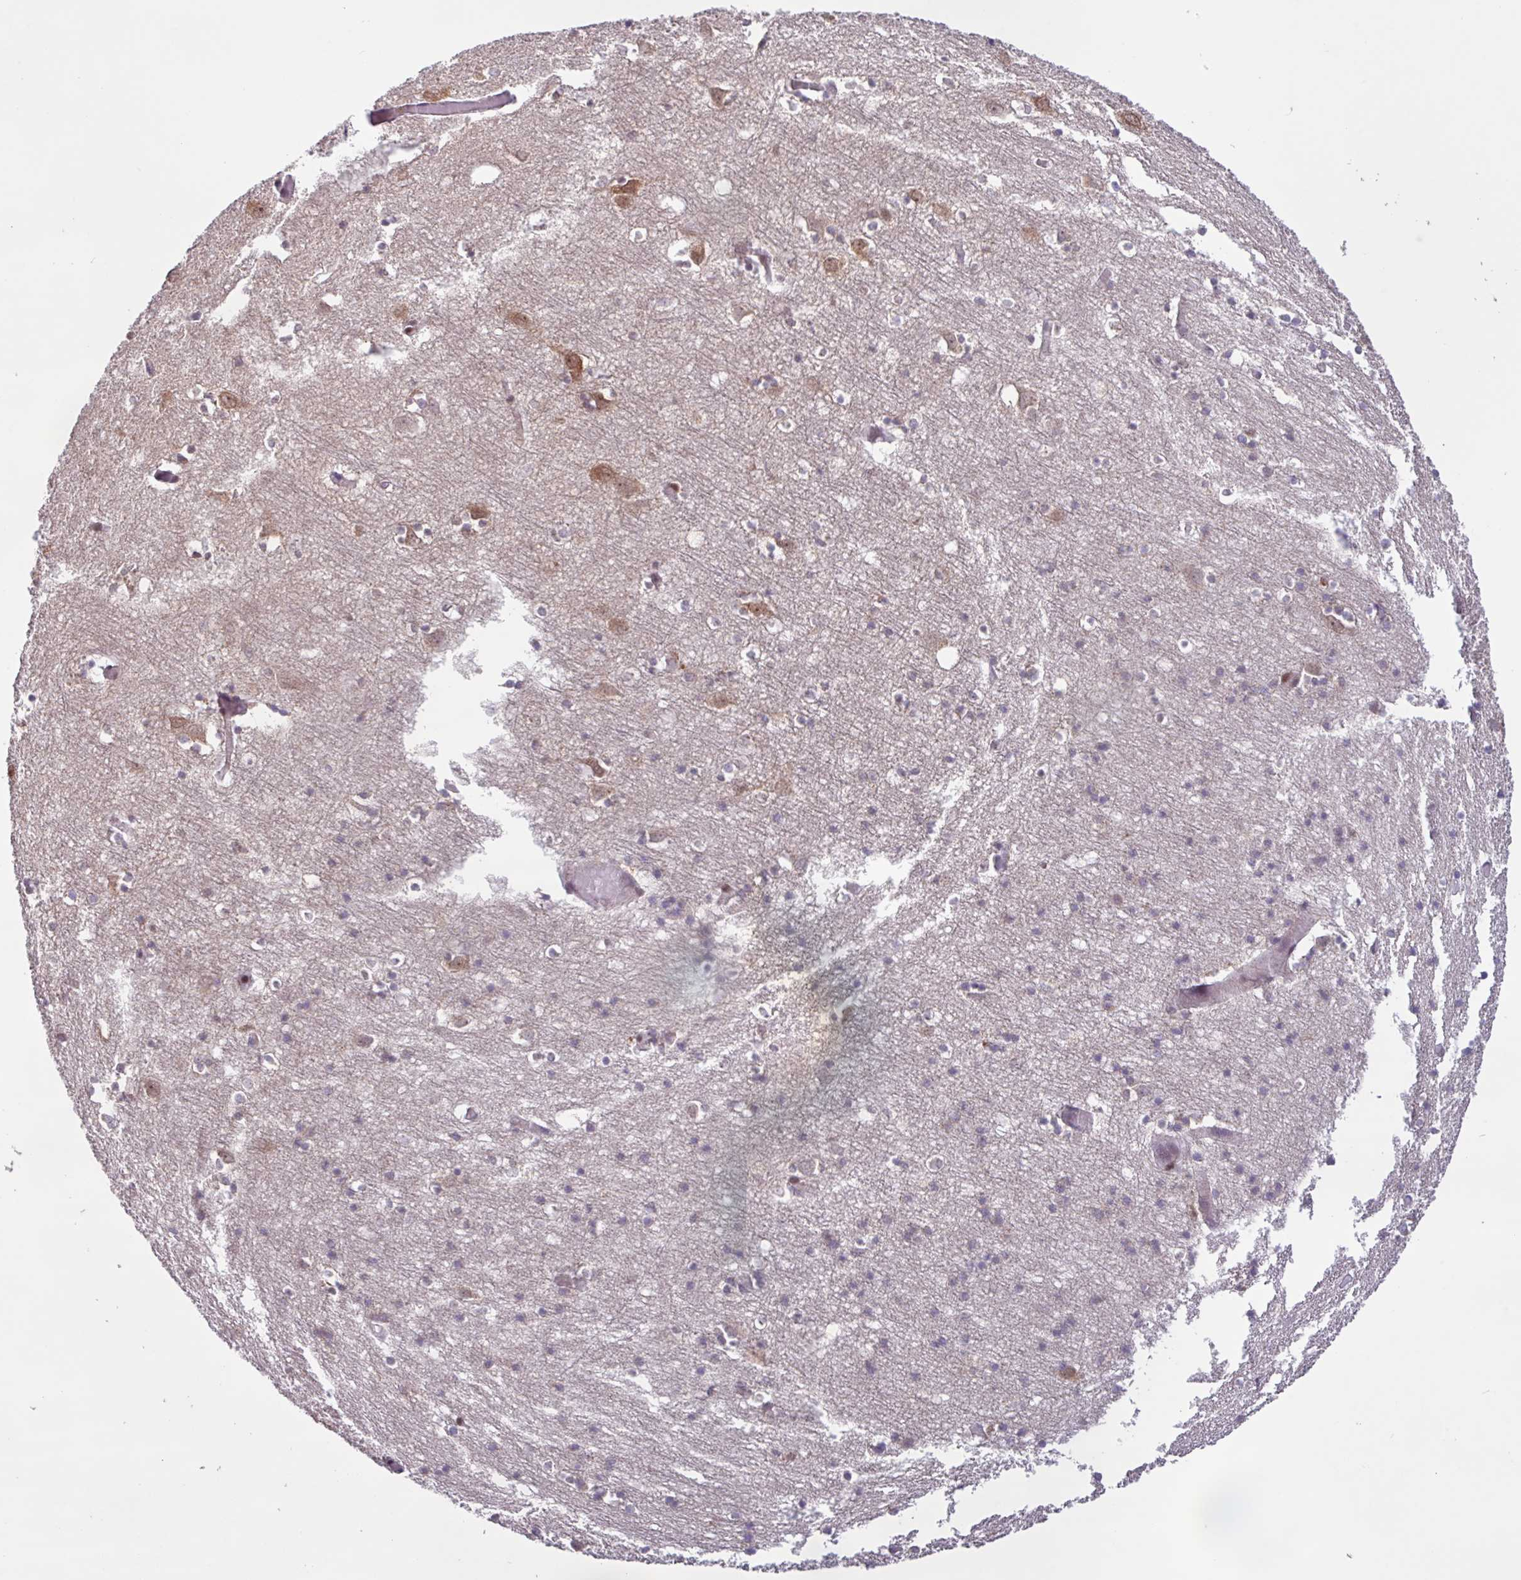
{"staining": {"intensity": "weak", "quantity": "25%-75%", "location": "nuclear"}, "tissue": "cerebral cortex", "cell_type": "Endothelial cells", "image_type": "normal", "snomed": [{"axis": "morphology", "description": "Normal tissue, NOS"}, {"axis": "topography", "description": "Cerebral cortex"}], "caption": "Approximately 25%-75% of endothelial cells in benign cerebral cortex demonstrate weak nuclear protein positivity as visualized by brown immunohistochemical staining.", "gene": "BRD3", "patient": {"sex": "male", "age": 70}}